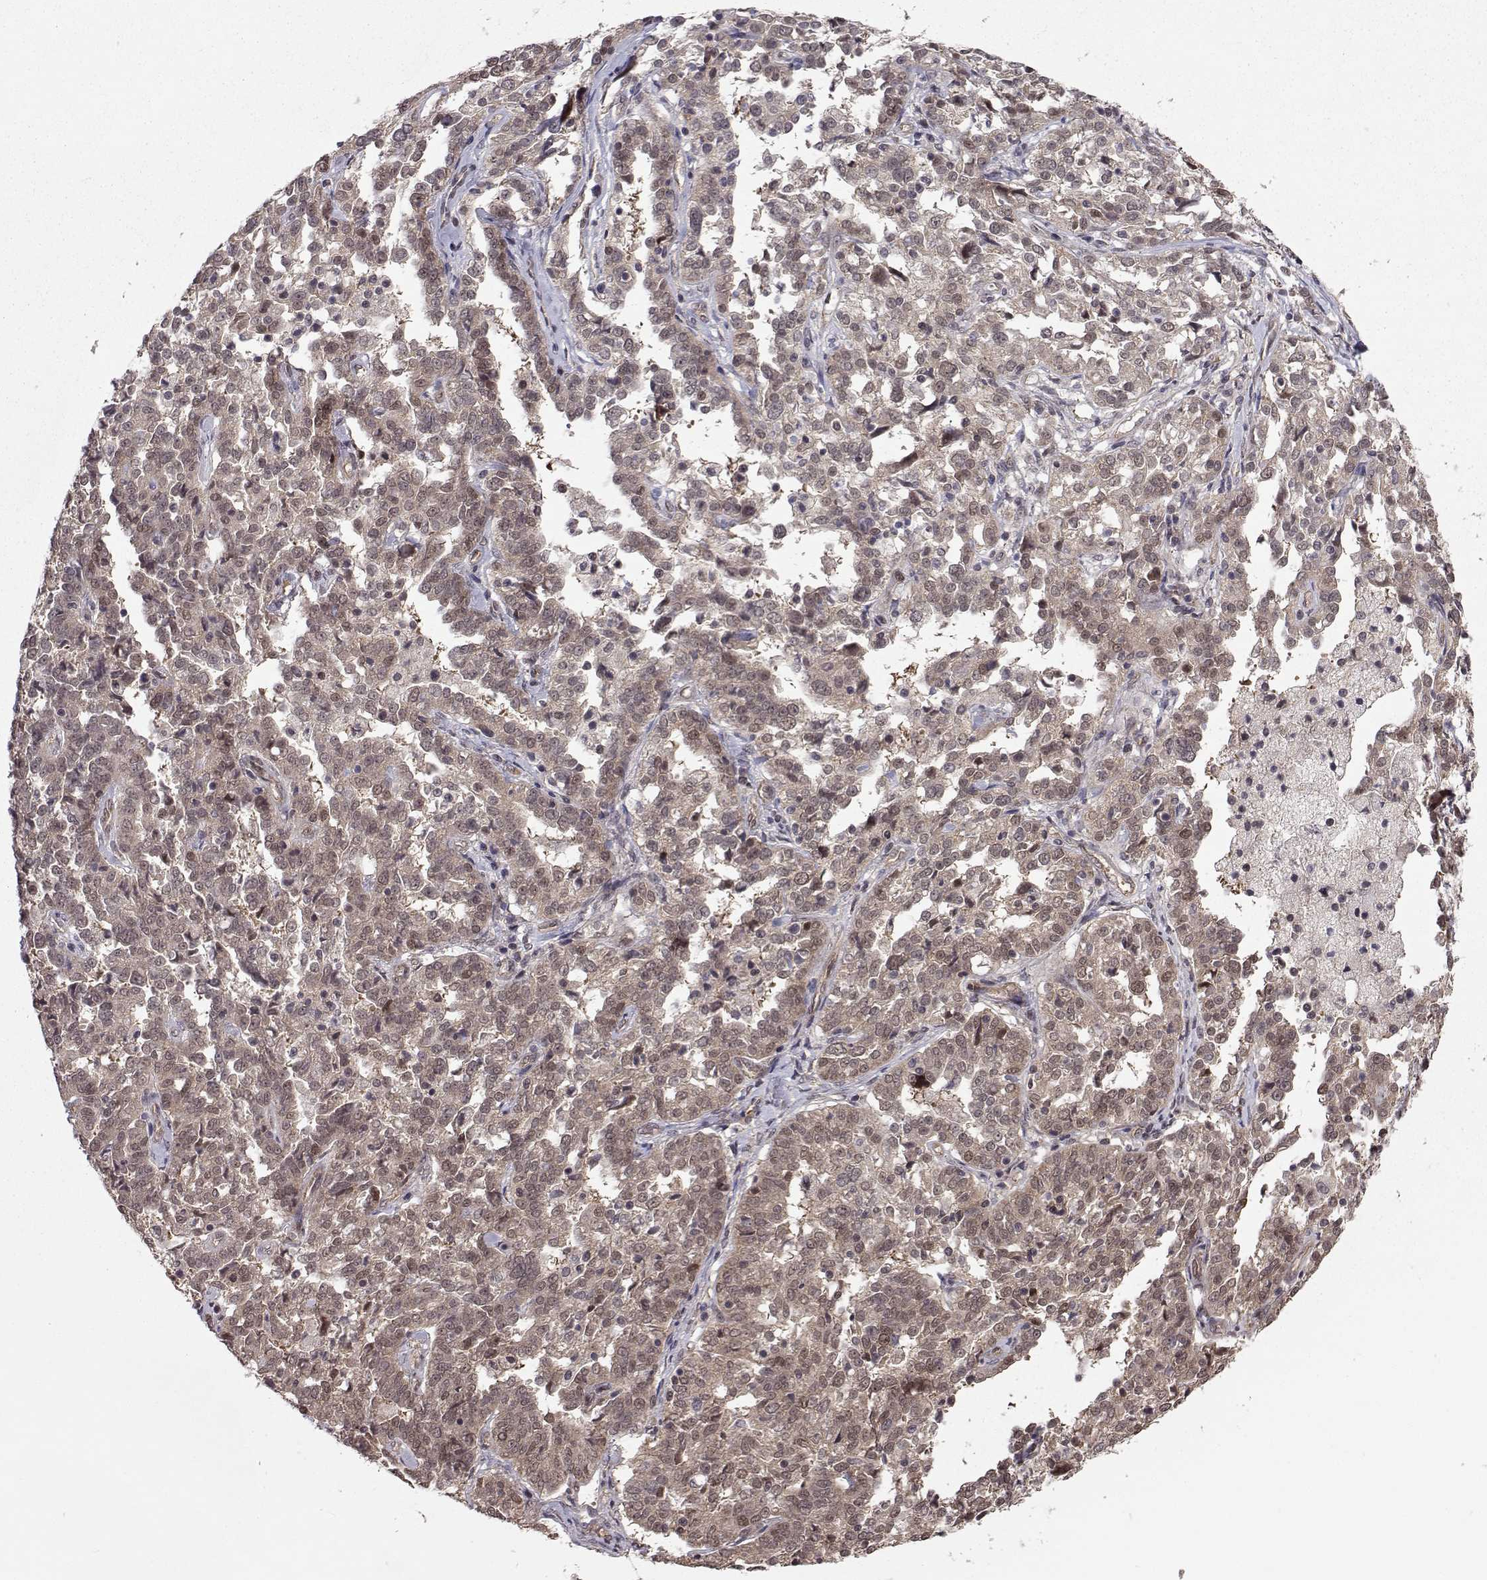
{"staining": {"intensity": "moderate", "quantity": ">75%", "location": "cytoplasmic/membranous"}, "tissue": "ovarian cancer", "cell_type": "Tumor cells", "image_type": "cancer", "snomed": [{"axis": "morphology", "description": "Cystadenocarcinoma, serous, NOS"}, {"axis": "topography", "description": "Ovary"}], "caption": "Protein expression analysis of human ovarian cancer reveals moderate cytoplasmic/membranous expression in approximately >75% of tumor cells.", "gene": "PKN2", "patient": {"sex": "female", "age": 67}}